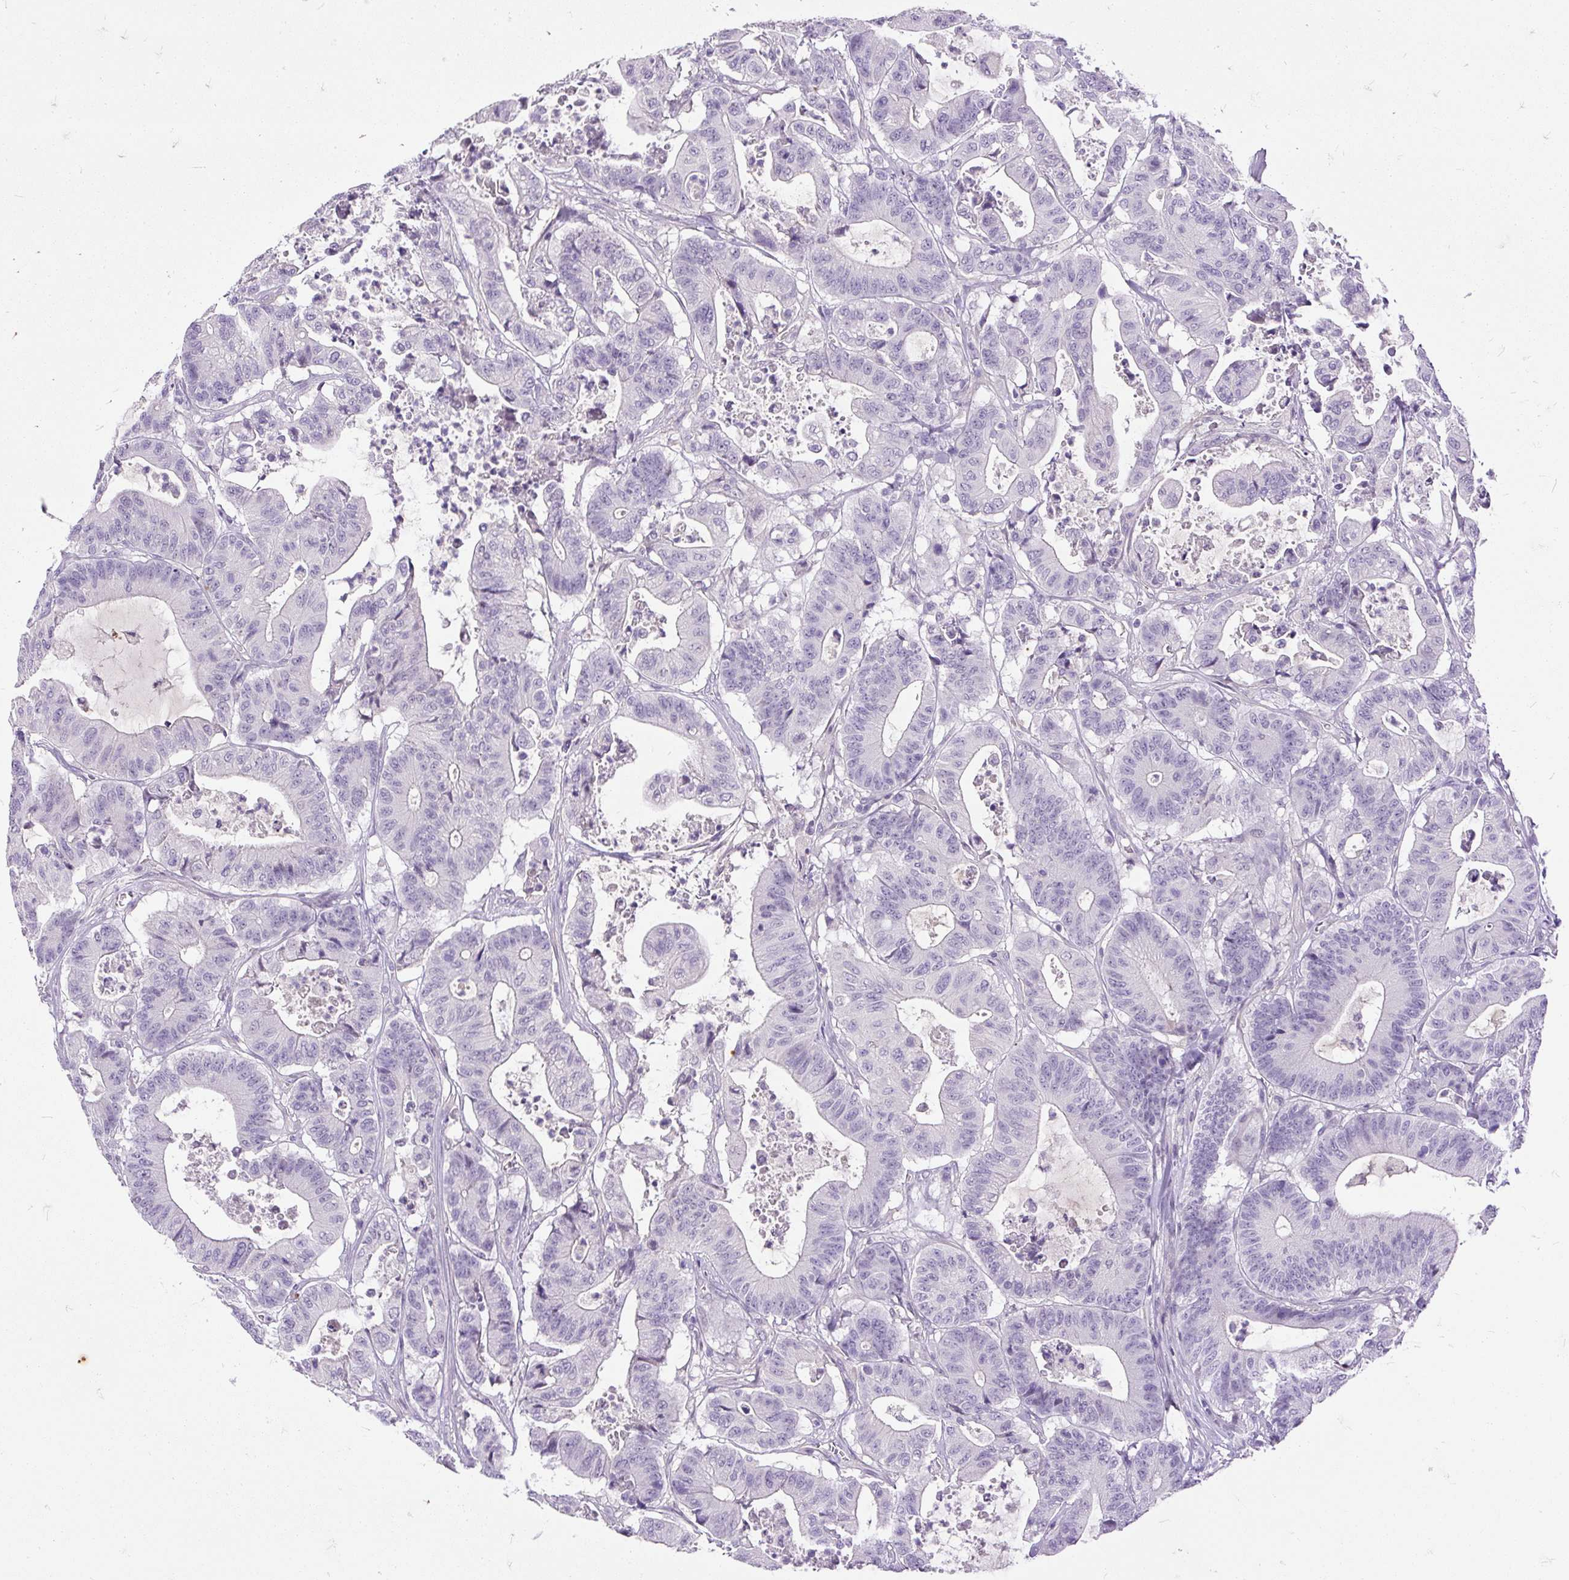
{"staining": {"intensity": "negative", "quantity": "none", "location": "none"}, "tissue": "colorectal cancer", "cell_type": "Tumor cells", "image_type": "cancer", "snomed": [{"axis": "morphology", "description": "Adenocarcinoma, NOS"}, {"axis": "topography", "description": "Colon"}], "caption": "Adenocarcinoma (colorectal) was stained to show a protein in brown. There is no significant staining in tumor cells. (Stains: DAB immunohistochemistry with hematoxylin counter stain, Microscopy: brightfield microscopy at high magnification).", "gene": "KRTAP20-3", "patient": {"sex": "female", "age": 84}}